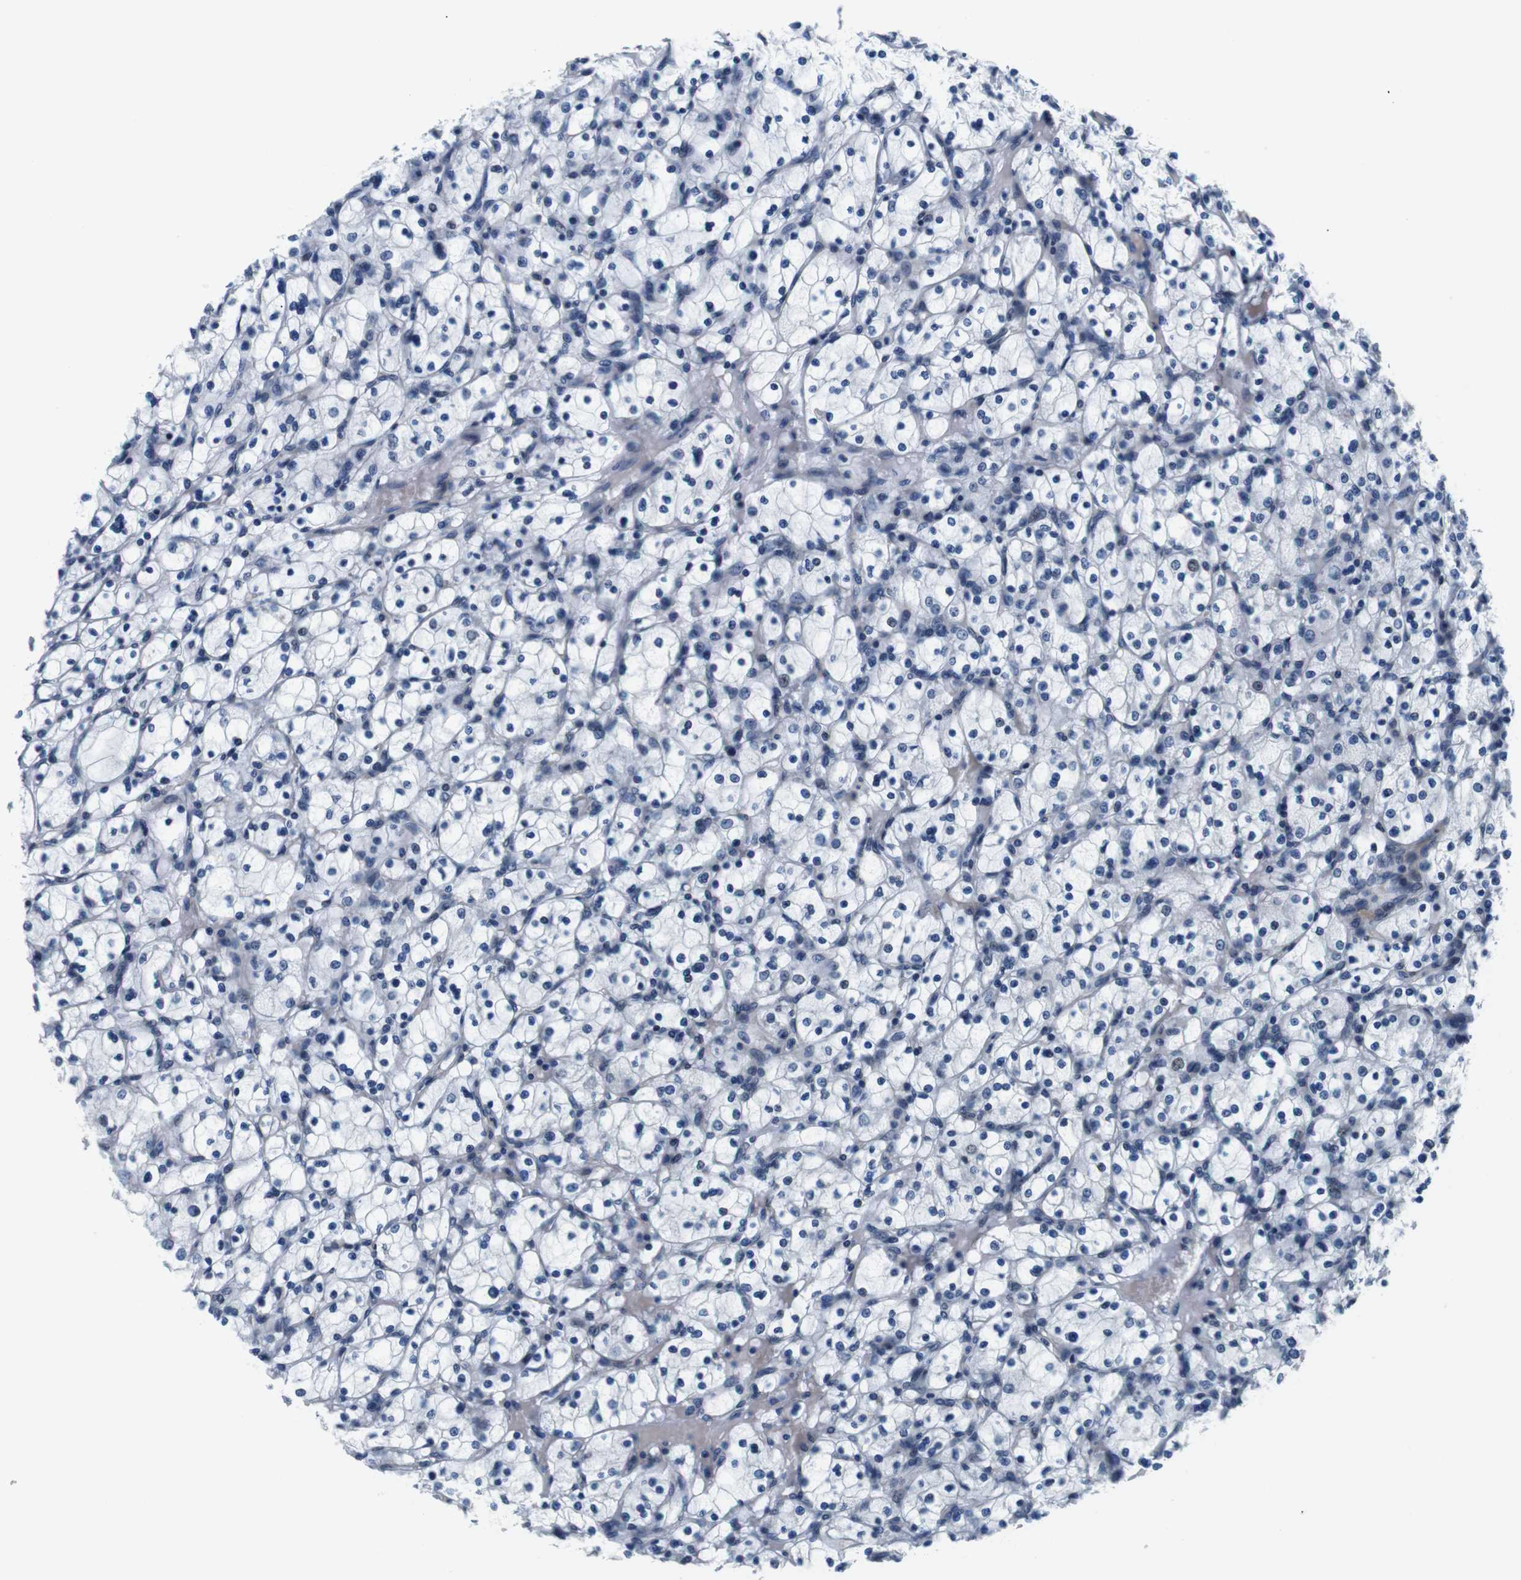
{"staining": {"intensity": "negative", "quantity": "none", "location": "none"}, "tissue": "renal cancer", "cell_type": "Tumor cells", "image_type": "cancer", "snomed": [{"axis": "morphology", "description": "Adenocarcinoma, NOS"}, {"axis": "topography", "description": "Kidney"}], "caption": "Renal cancer was stained to show a protein in brown. There is no significant positivity in tumor cells.", "gene": "SMCO2", "patient": {"sex": "female", "age": 83}}